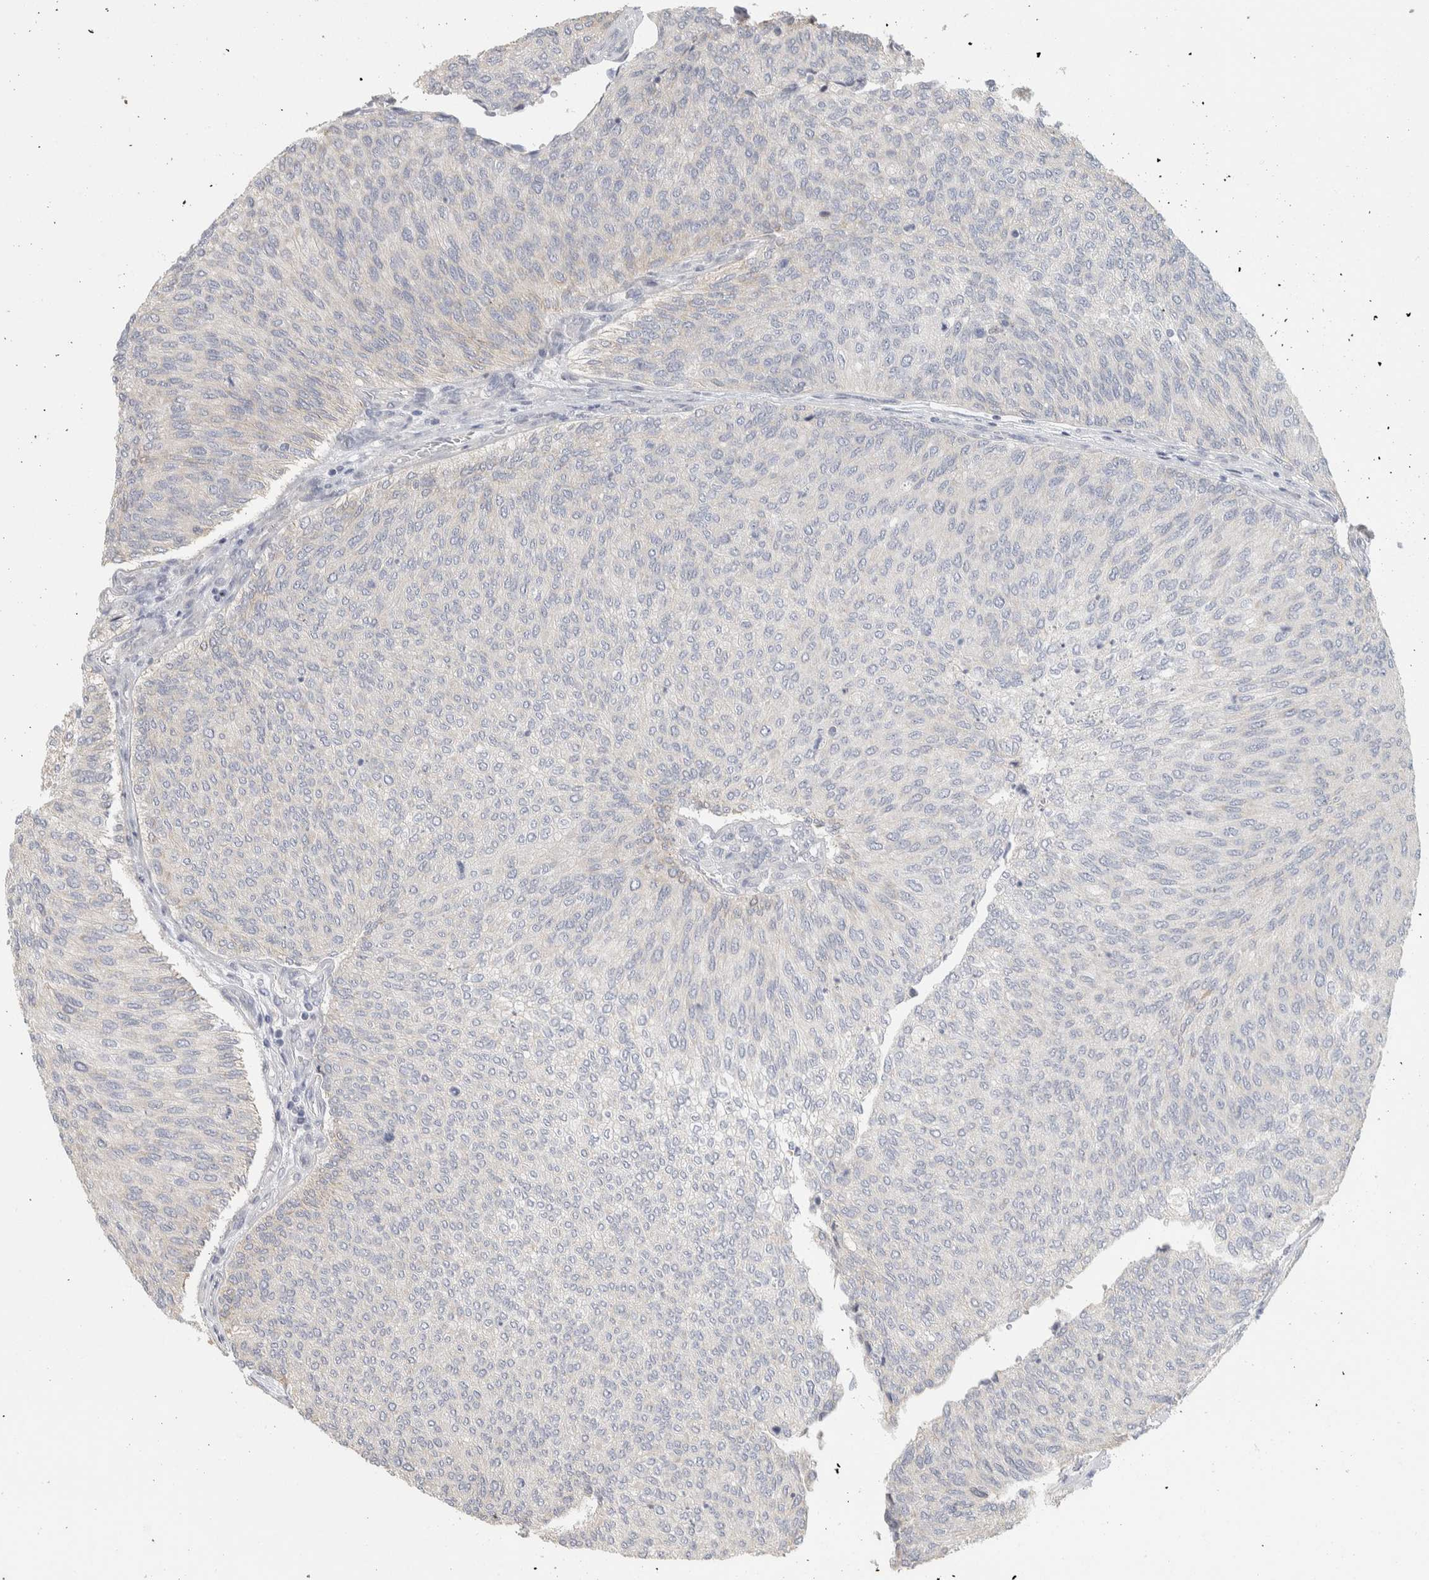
{"staining": {"intensity": "weak", "quantity": "<25%", "location": "cytoplasmic/membranous"}, "tissue": "urothelial cancer", "cell_type": "Tumor cells", "image_type": "cancer", "snomed": [{"axis": "morphology", "description": "Urothelial carcinoma, Low grade"}, {"axis": "topography", "description": "Urinary bladder"}], "caption": "Protein analysis of urothelial cancer displays no significant staining in tumor cells. (Stains: DAB (3,3'-diaminobenzidine) immunohistochemistry (IHC) with hematoxylin counter stain, Microscopy: brightfield microscopy at high magnification).", "gene": "DCXR", "patient": {"sex": "female", "age": 79}}